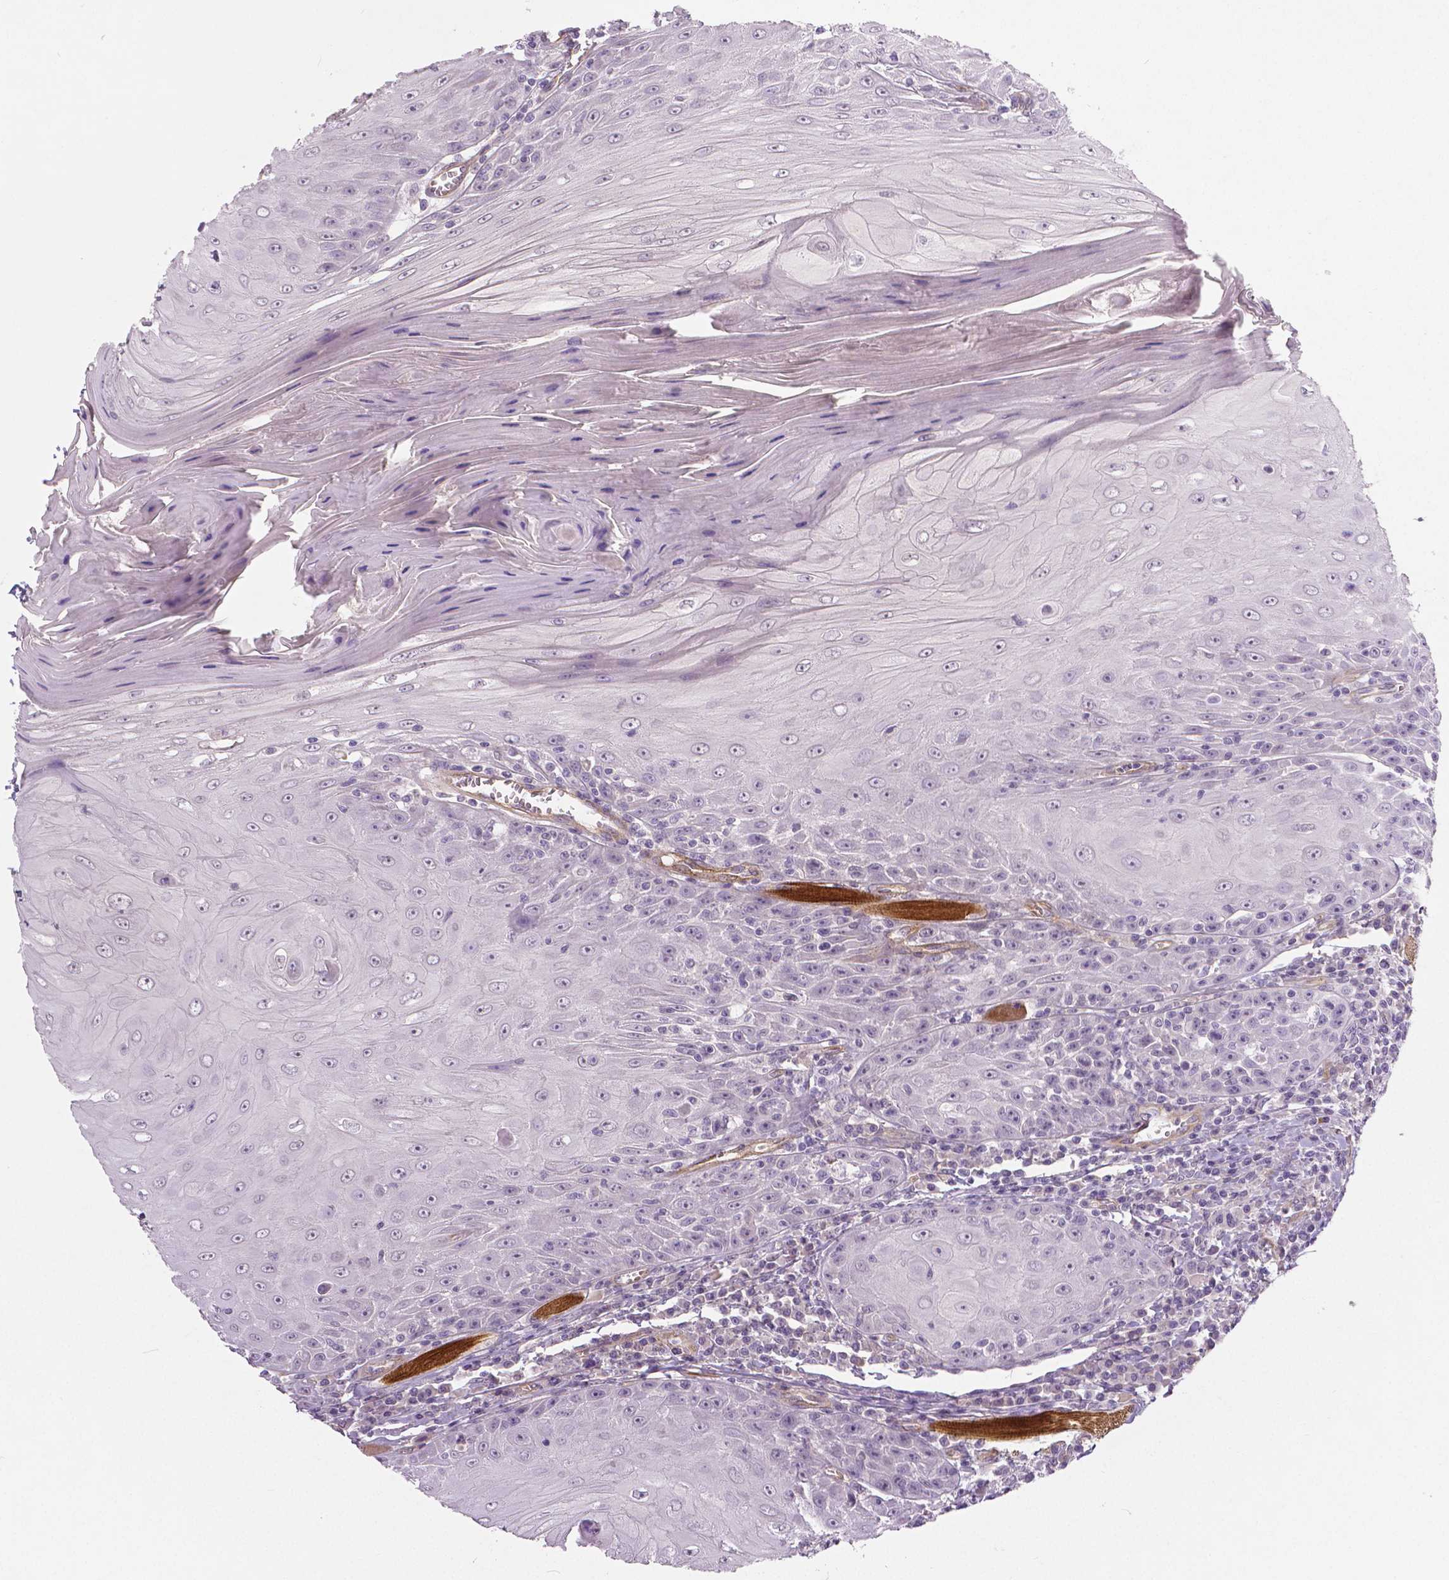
{"staining": {"intensity": "negative", "quantity": "none", "location": "none"}, "tissue": "head and neck cancer", "cell_type": "Tumor cells", "image_type": "cancer", "snomed": [{"axis": "morphology", "description": "Squamous cell carcinoma, NOS"}, {"axis": "topography", "description": "Head-Neck"}], "caption": "DAB immunohistochemical staining of human squamous cell carcinoma (head and neck) demonstrates no significant staining in tumor cells.", "gene": "FLT1", "patient": {"sex": "male", "age": 52}}